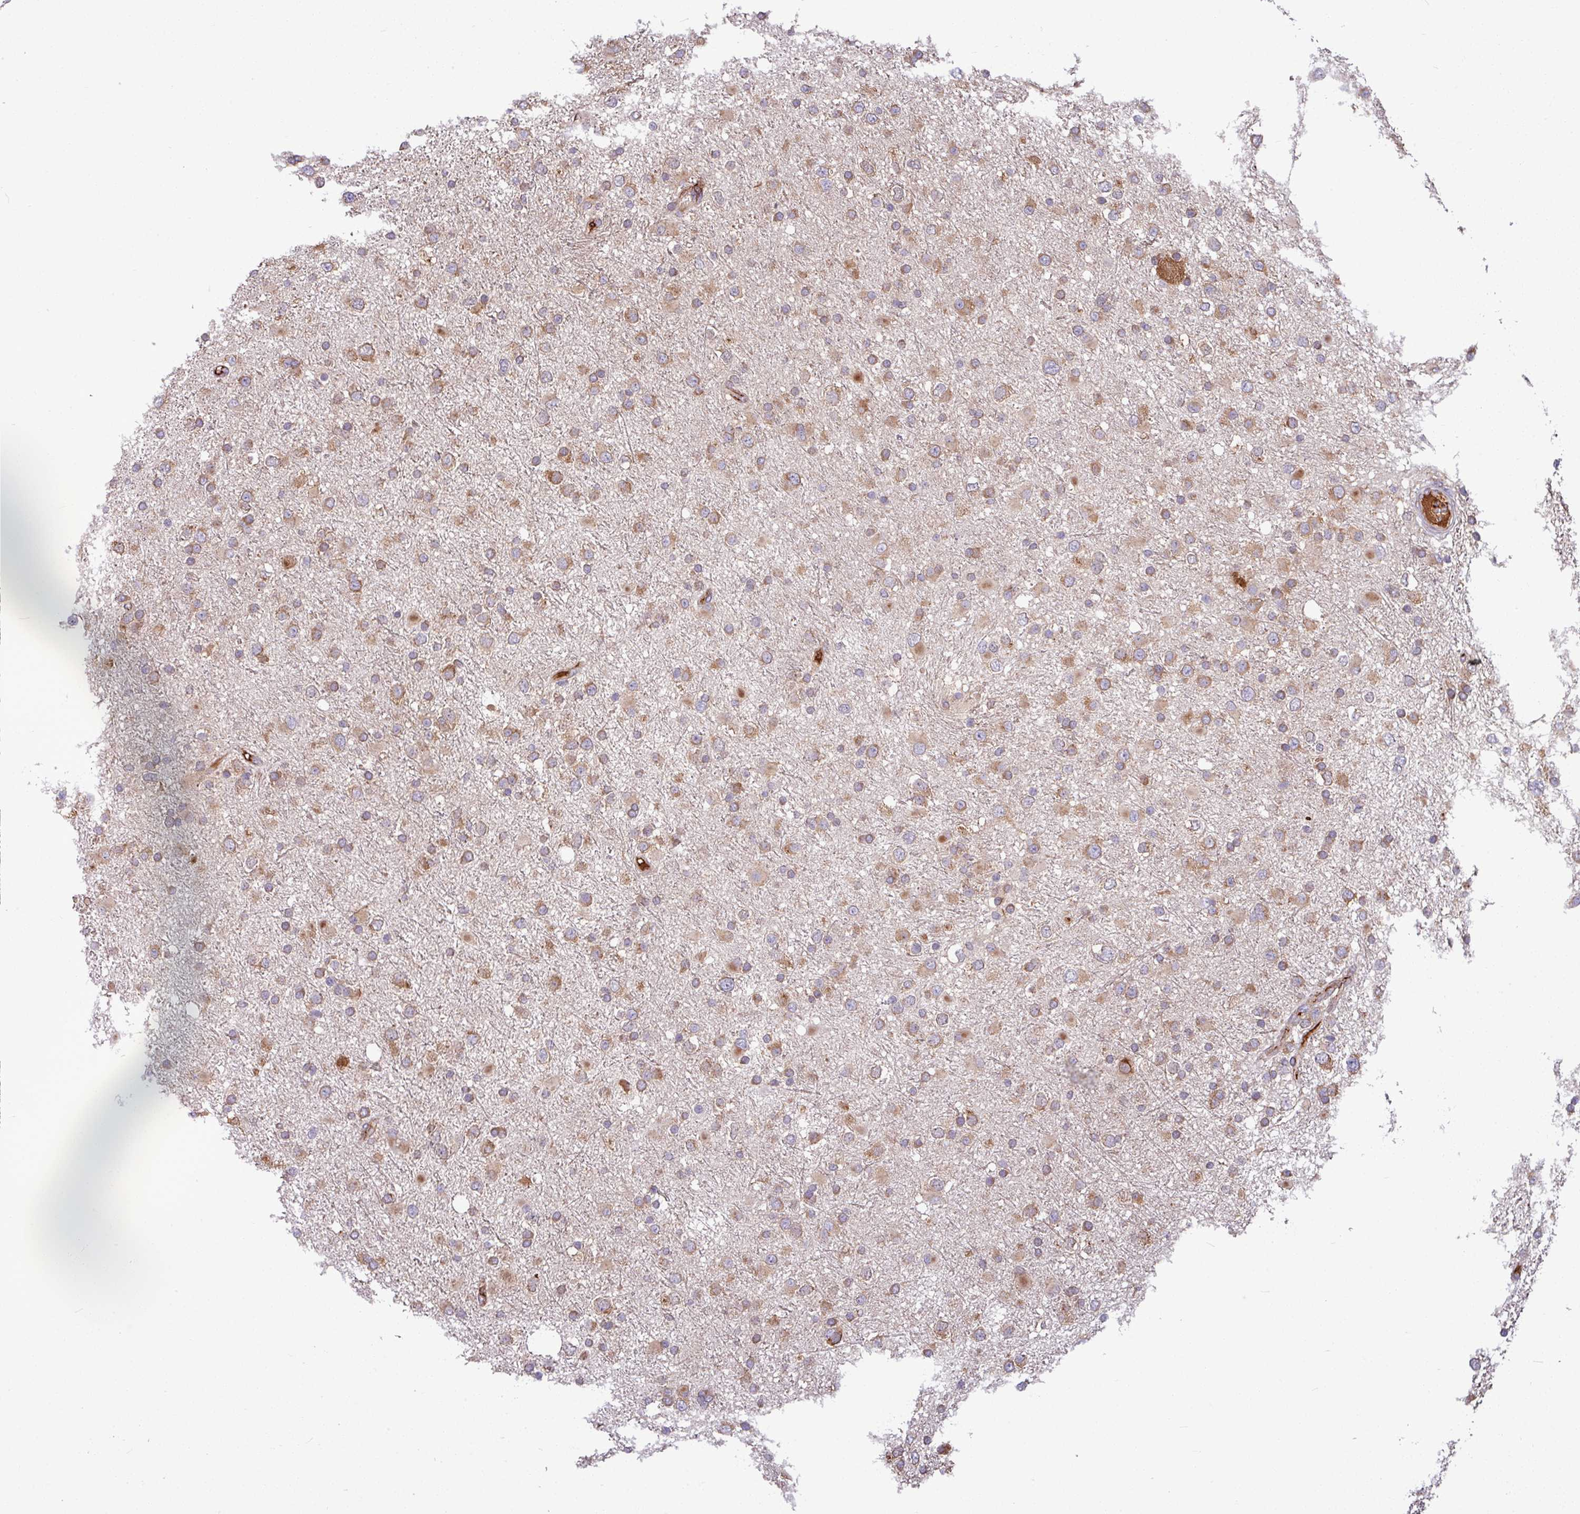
{"staining": {"intensity": "moderate", "quantity": ">75%", "location": "cytoplasmic/membranous"}, "tissue": "glioma", "cell_type": "Tumor cells", "image_type": "cancer", "snomed": [{"axis": "morphology", "description": "Glioma, malignant, Low grade"}, {"axis": "topography", "description": "Brain"}], "caption": "Glioma stained with a brown dye shows moderate cytoplasmic/membranous positive staining in about >75% of tumor cells.", "gene": "LSM12", "patient": {"sex": "female", "age": 32}}